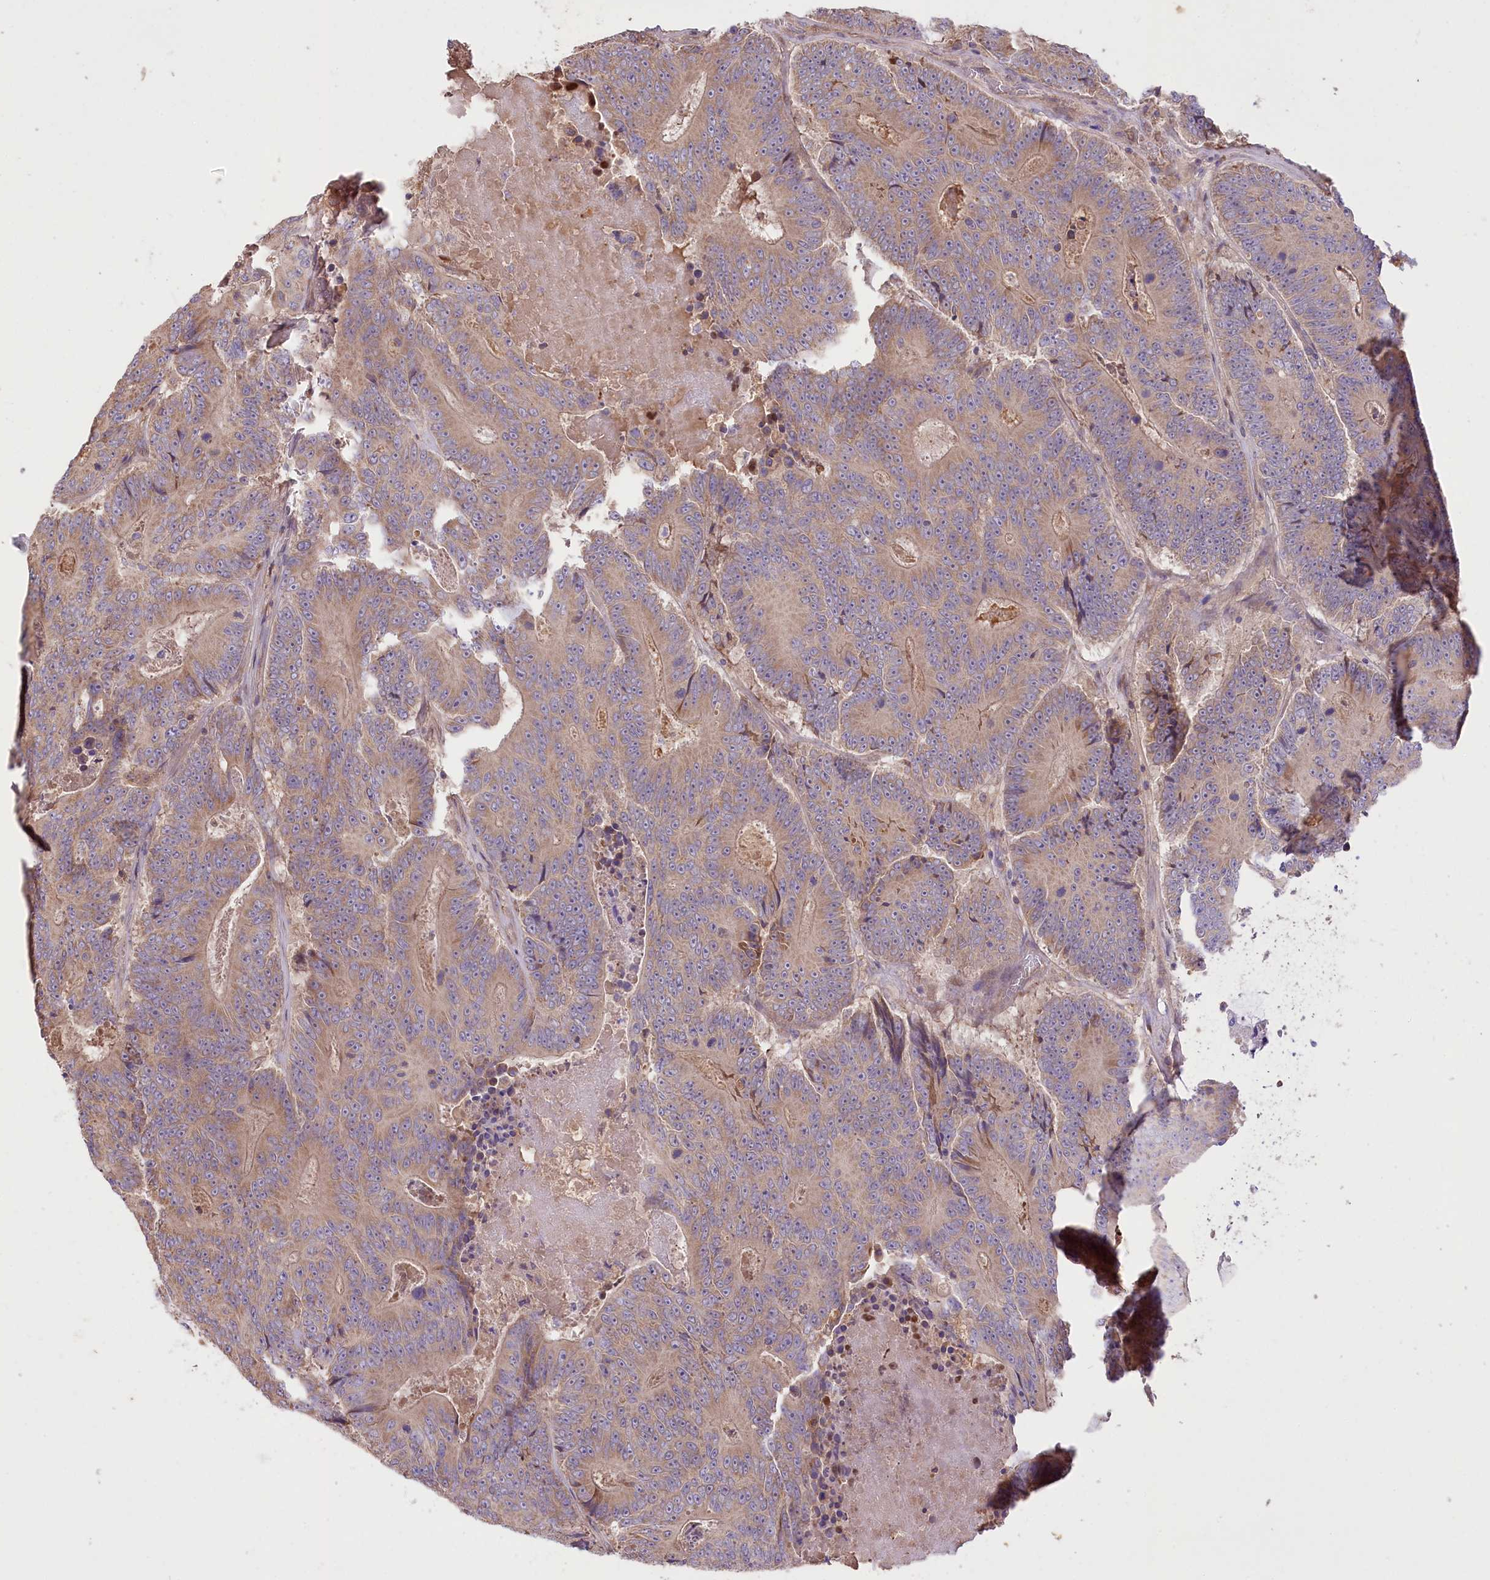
{"staining": {"intensity": "weak", "quantity": ">75%", "location": "cytoplasmic/membranous"}, "tissue": "colorectal cancer", "cell_type": "Tumor cells", "image_type": "cancer", "snomed": [{"axis": "morphology", "description": "Adenocarcinoma, NOS"}, {"axis": "topography", "description": "Colon"}], "caption": "This is an image of immunohistochemistry (IHC) staining of colorectal cancer (adenocarcinoma), which shows weak expression in the cytoplasmic/membranous of tumor cells.", "gene": "PBLD", "patient": {"sex": "male", "age": 83}}